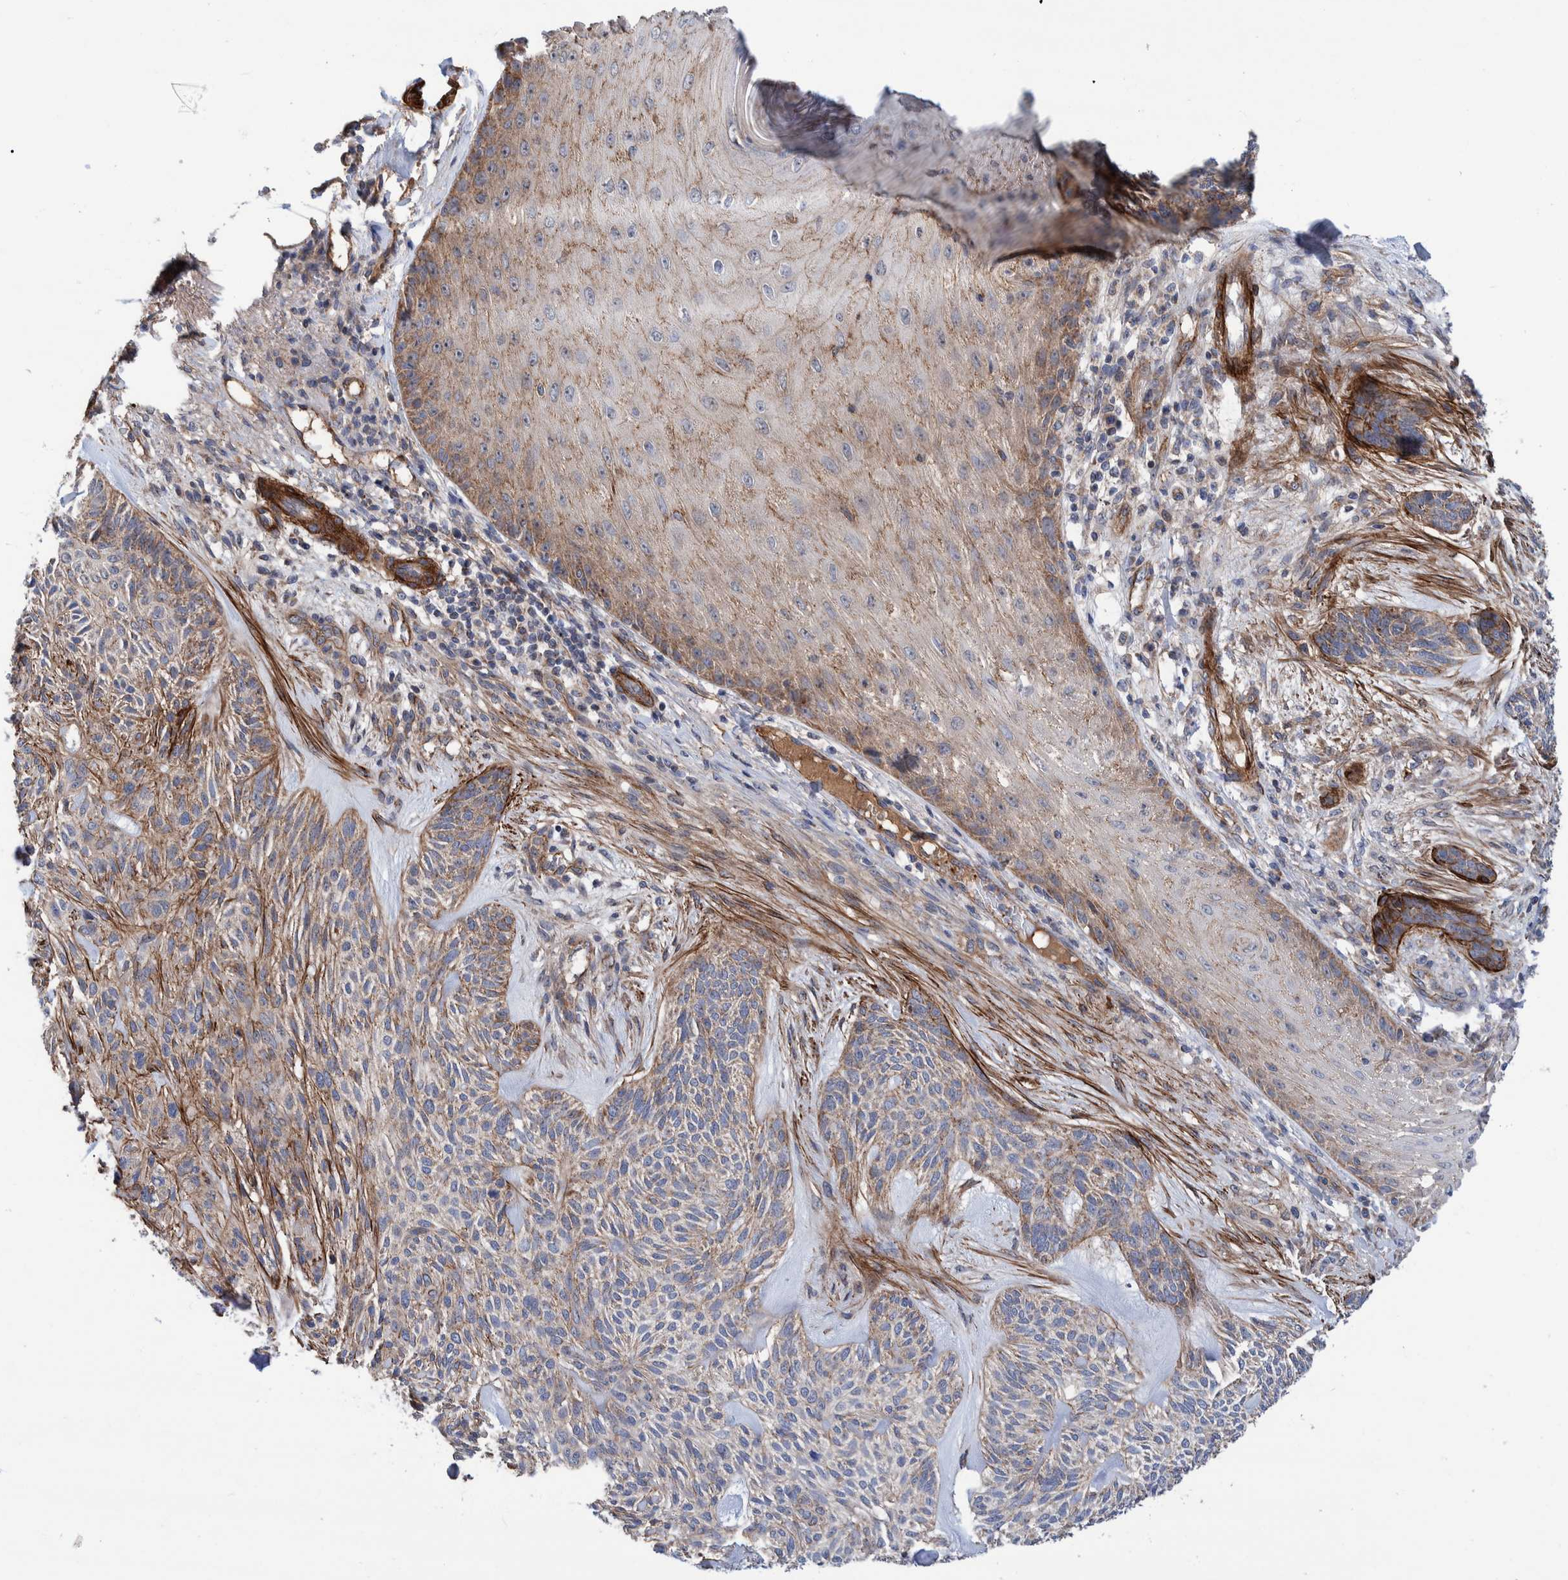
{"staining": {"intensity": "weak", "quantity": "25%-75%", "location": "cytoplasmic/membranous"}, "tissue": "skin cancer", "cell_type": "Tumor cells", "image_type": "cancer", "snomed": [{"axis": "morphology", "description": "Basal cell carcinoma"}, {"axis": "topography", "description": "Skin"}], "caption": "Human basal cell carcinoma (skin) stained with a brown dye reveals weak cytoplasmic/membranous positive staining in about 25%-75% of tumor cells.", "gene": "SLC25A10", "patient": {"sex": "male", "age": 55}}